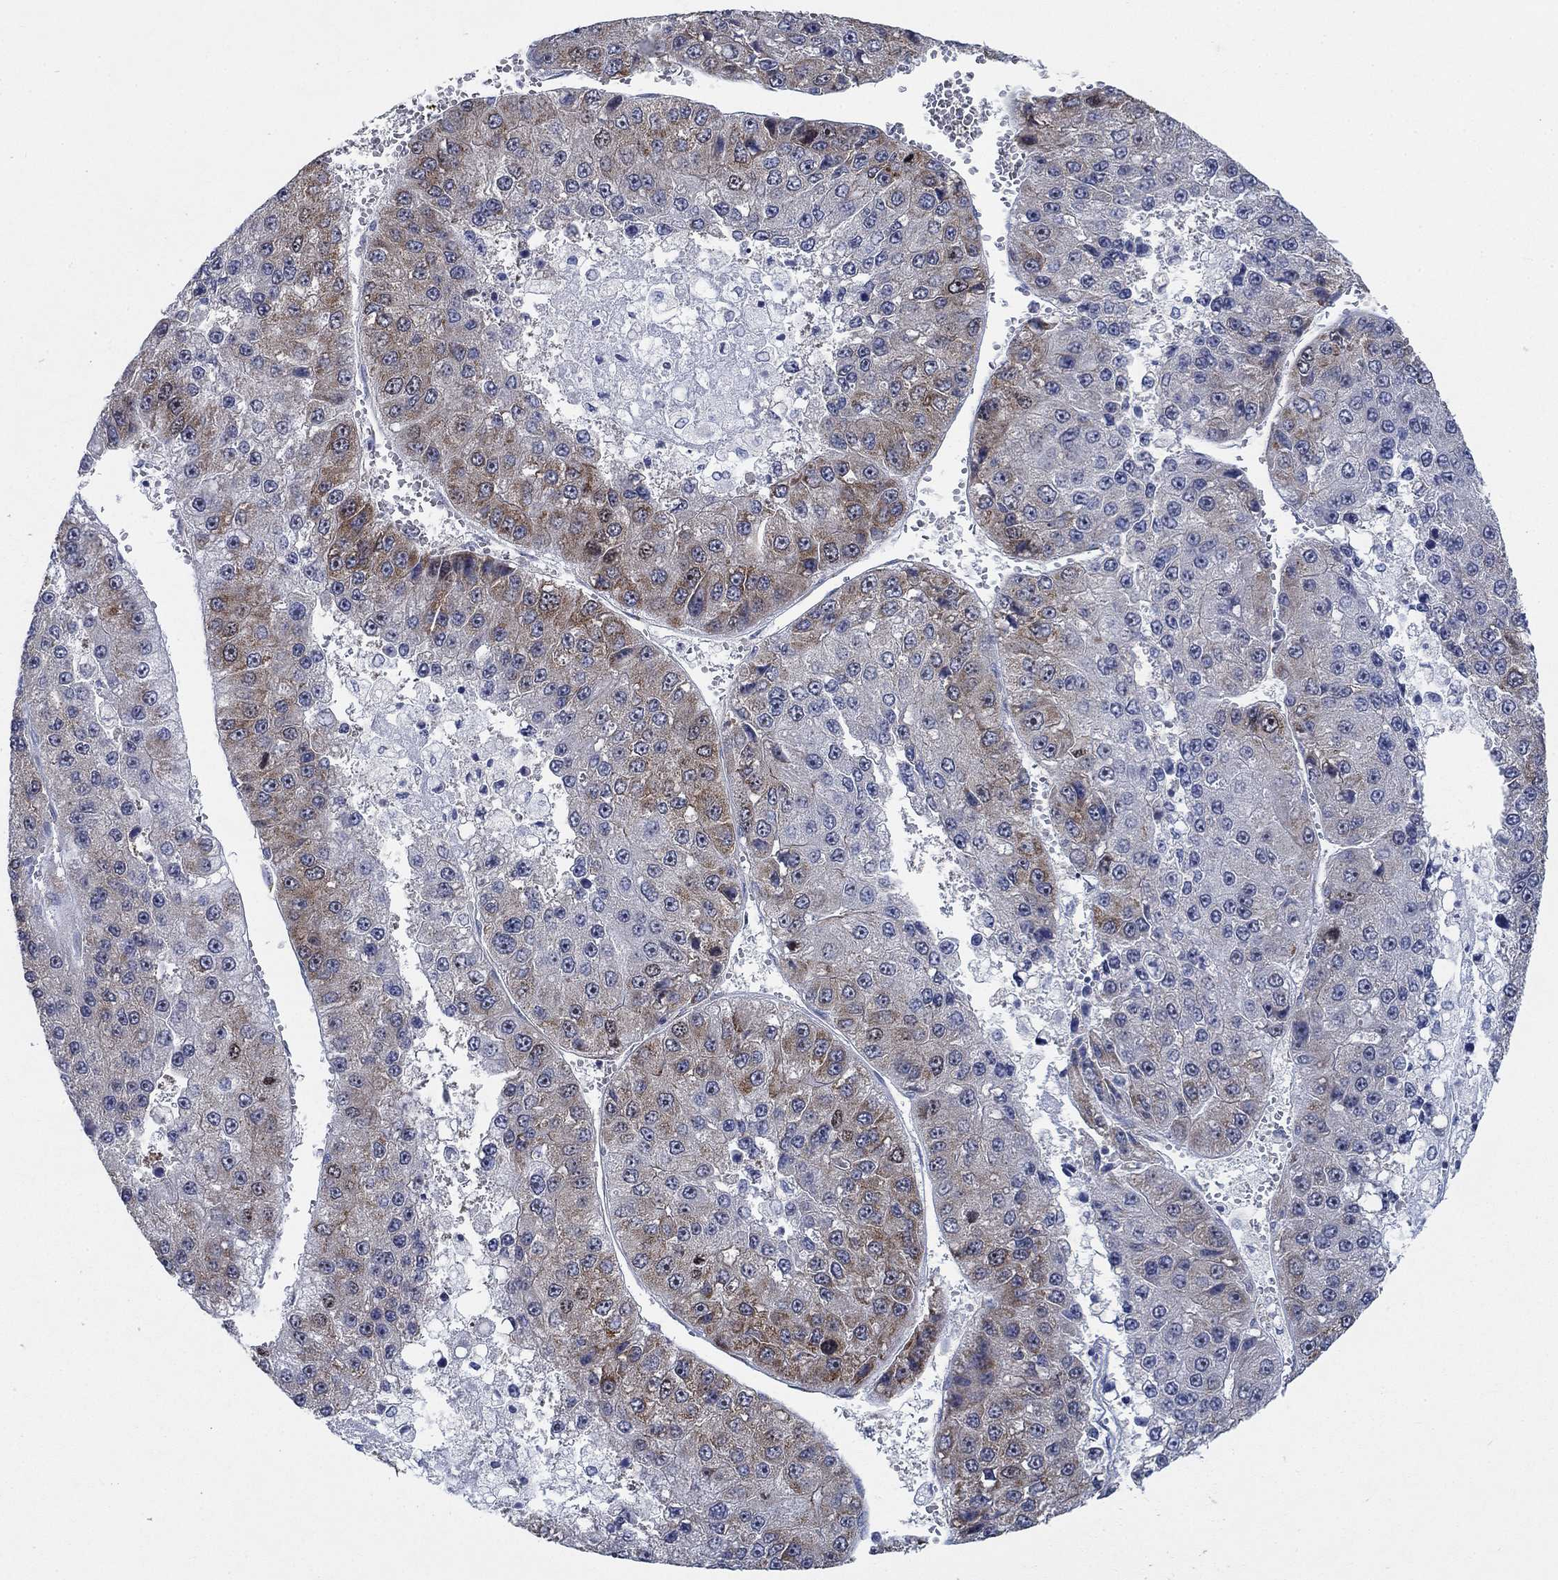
{"staining": {"intensity": "moderate", "quantity": "25%-75%", "location": "cytoplasmic/membranous"}, "tissue": "liver cancer", "cell_type": "Tumor cells", "image_type": "cancer", "snomed": [{"axis": "morphology", "description": "Carcinoma, Hepatocellular, NOS"}, {"axis": "topography", "description": "Liver"}], "caption": "IHC of human liver cancer (hepatocellular carcinoma) demonstrates medium levels of moderate cytoplasmic/membranous expression in approximately 25%-75% of tumor cells.", "gene": "MMP24", "patient": {"sex": "female", "age": 73}}